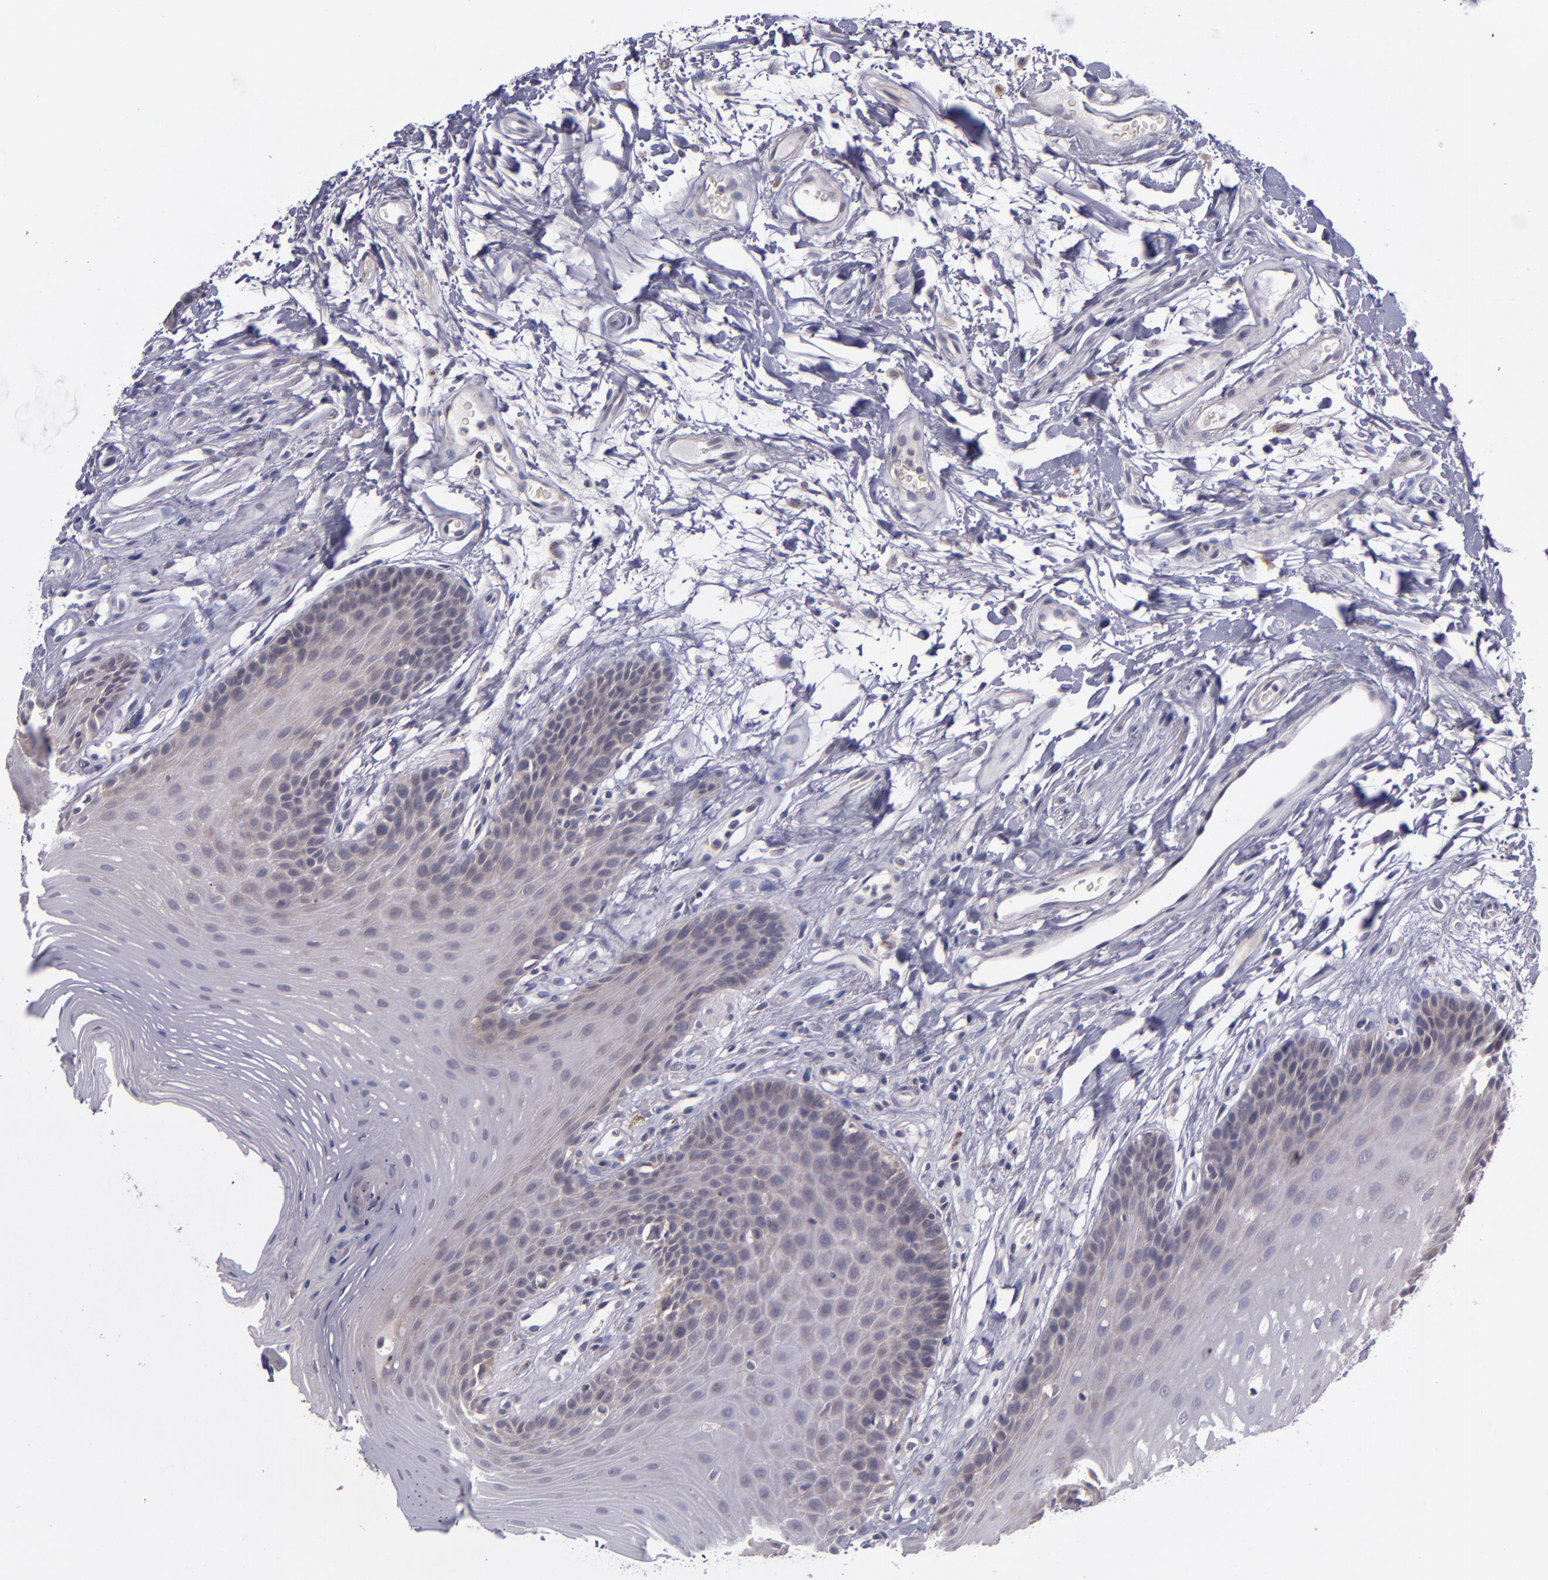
{"staining": {"intensity": "weak", "quantity": "25%-75%", "location": "cytoplasmic/membranous"}, "tissue": "oral mucosa", "cell_type": "Squamous epithelial cells", "image_type": "normal", "snomed": [{"axis": "morphology", "description": "Normal tissue, NOS"}, {"axis": "topography", "description": "Oral tissue"}], "caption": "Immunohistochemistry (IHC) of unremarkable oral mucosa exhibits low levels of weak cytoplasmic/membranous positivity in approximately 25%-75% of squamous epithelial cells. The staining is performed using DAB (3,3'-diaminobenzidine) brown chromogen to label protein expression. The nuclei are counter-stained blue using hematoxylin.", "gene": "TSC2", "patient": {"sex": "male", "age": 62}}